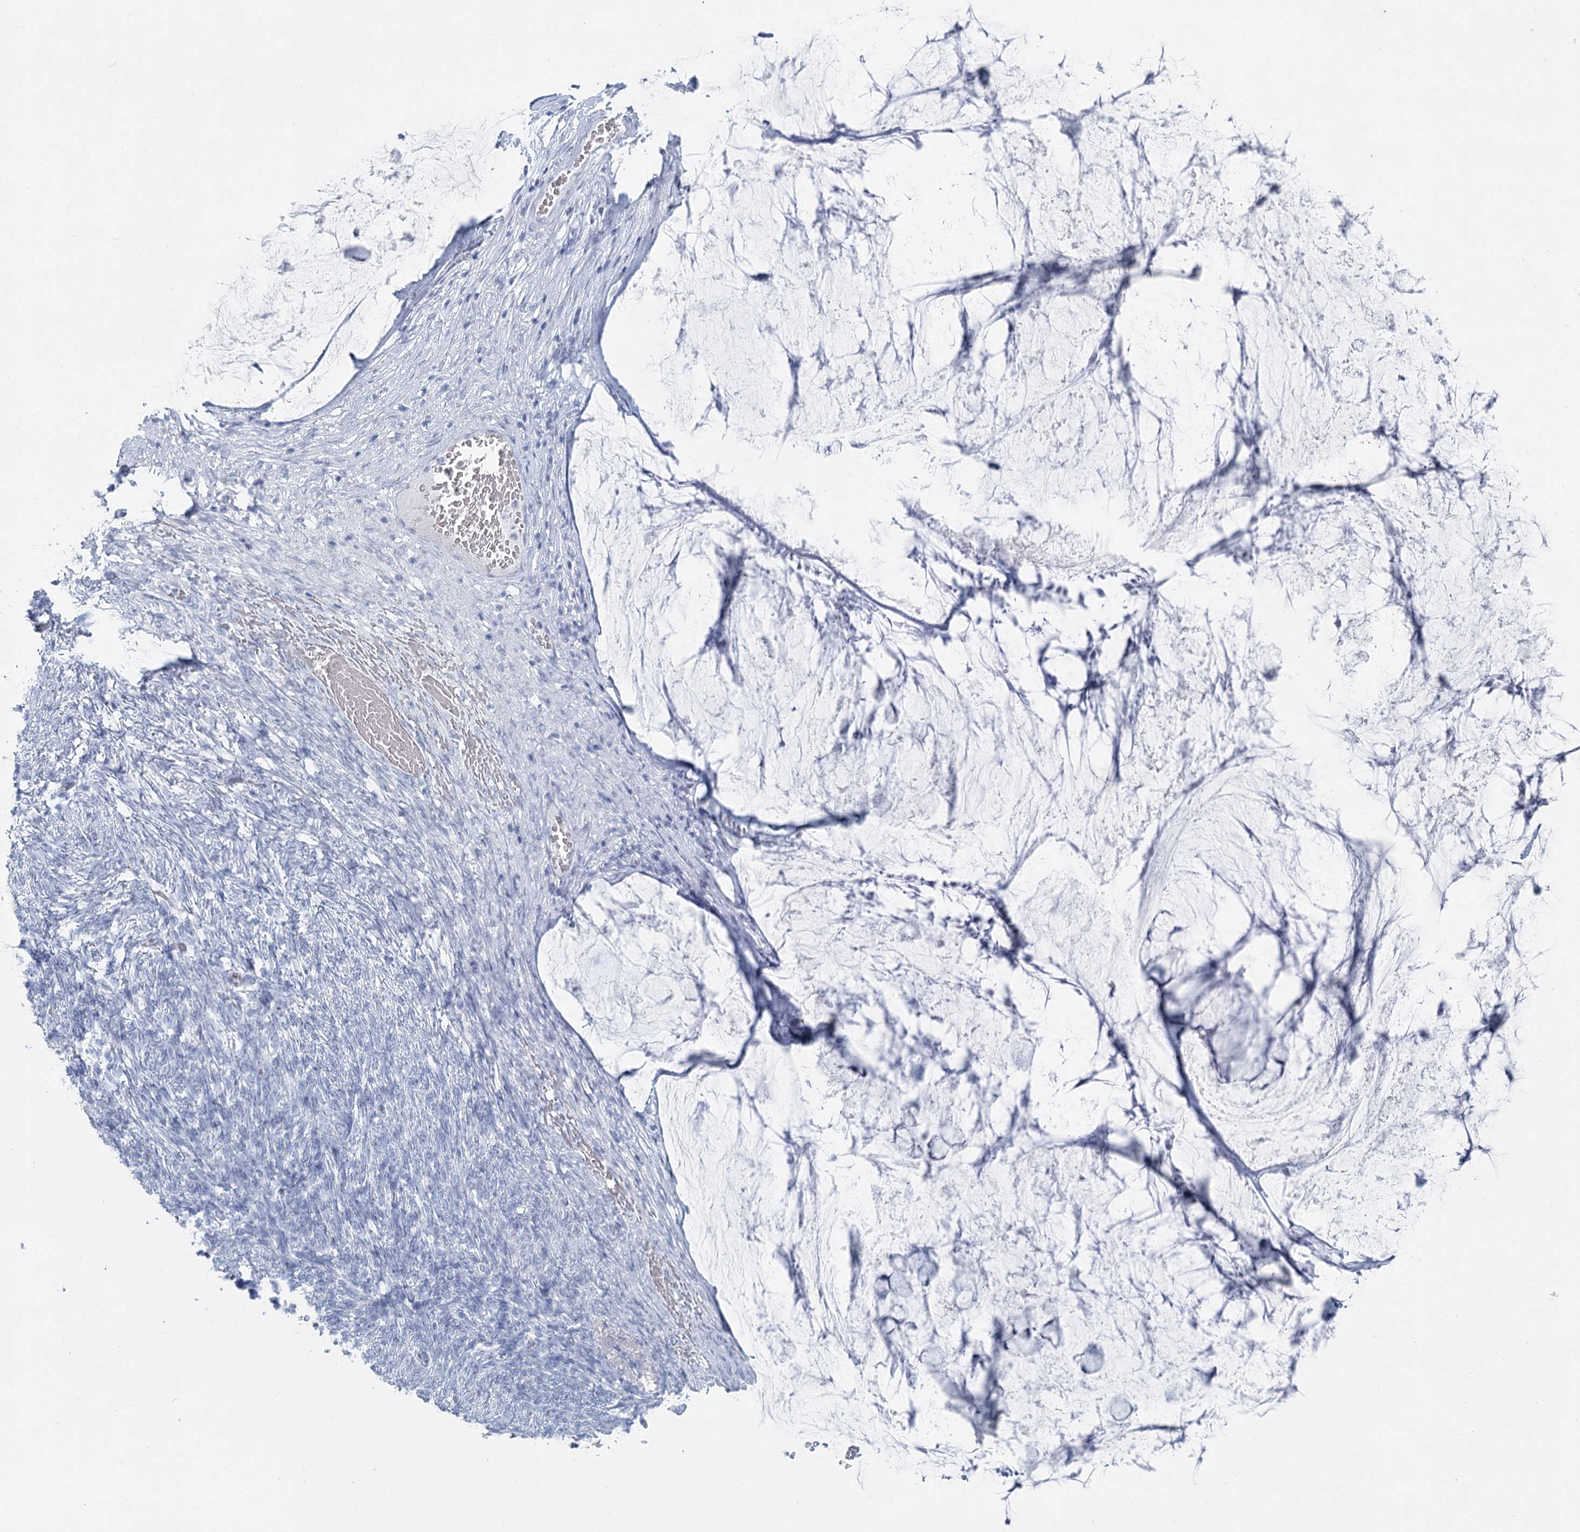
{"staining": {"intensity": "negative", "quantity": "none", "location": "none"}, "tissue": "ovarian cancer", "cell_type": "Tumor cells", "image_type": "cancer", "snomed": [{"axis": "morphology", "description": "Cystadenocarcinoma, mucinous, NOS"}, {"axis": "topography", "description": "Ovary"}], "caption": "This histopathology image is of mucinous cystadenocarcinoma (ovarian) stained with immunohistochemistry to label a protein in brown with the nuclei are counter-stained blue. There is no positivity in tumor cells.", "gene": "IFIT5", "patient": {"sex": "female", "age": 42}}